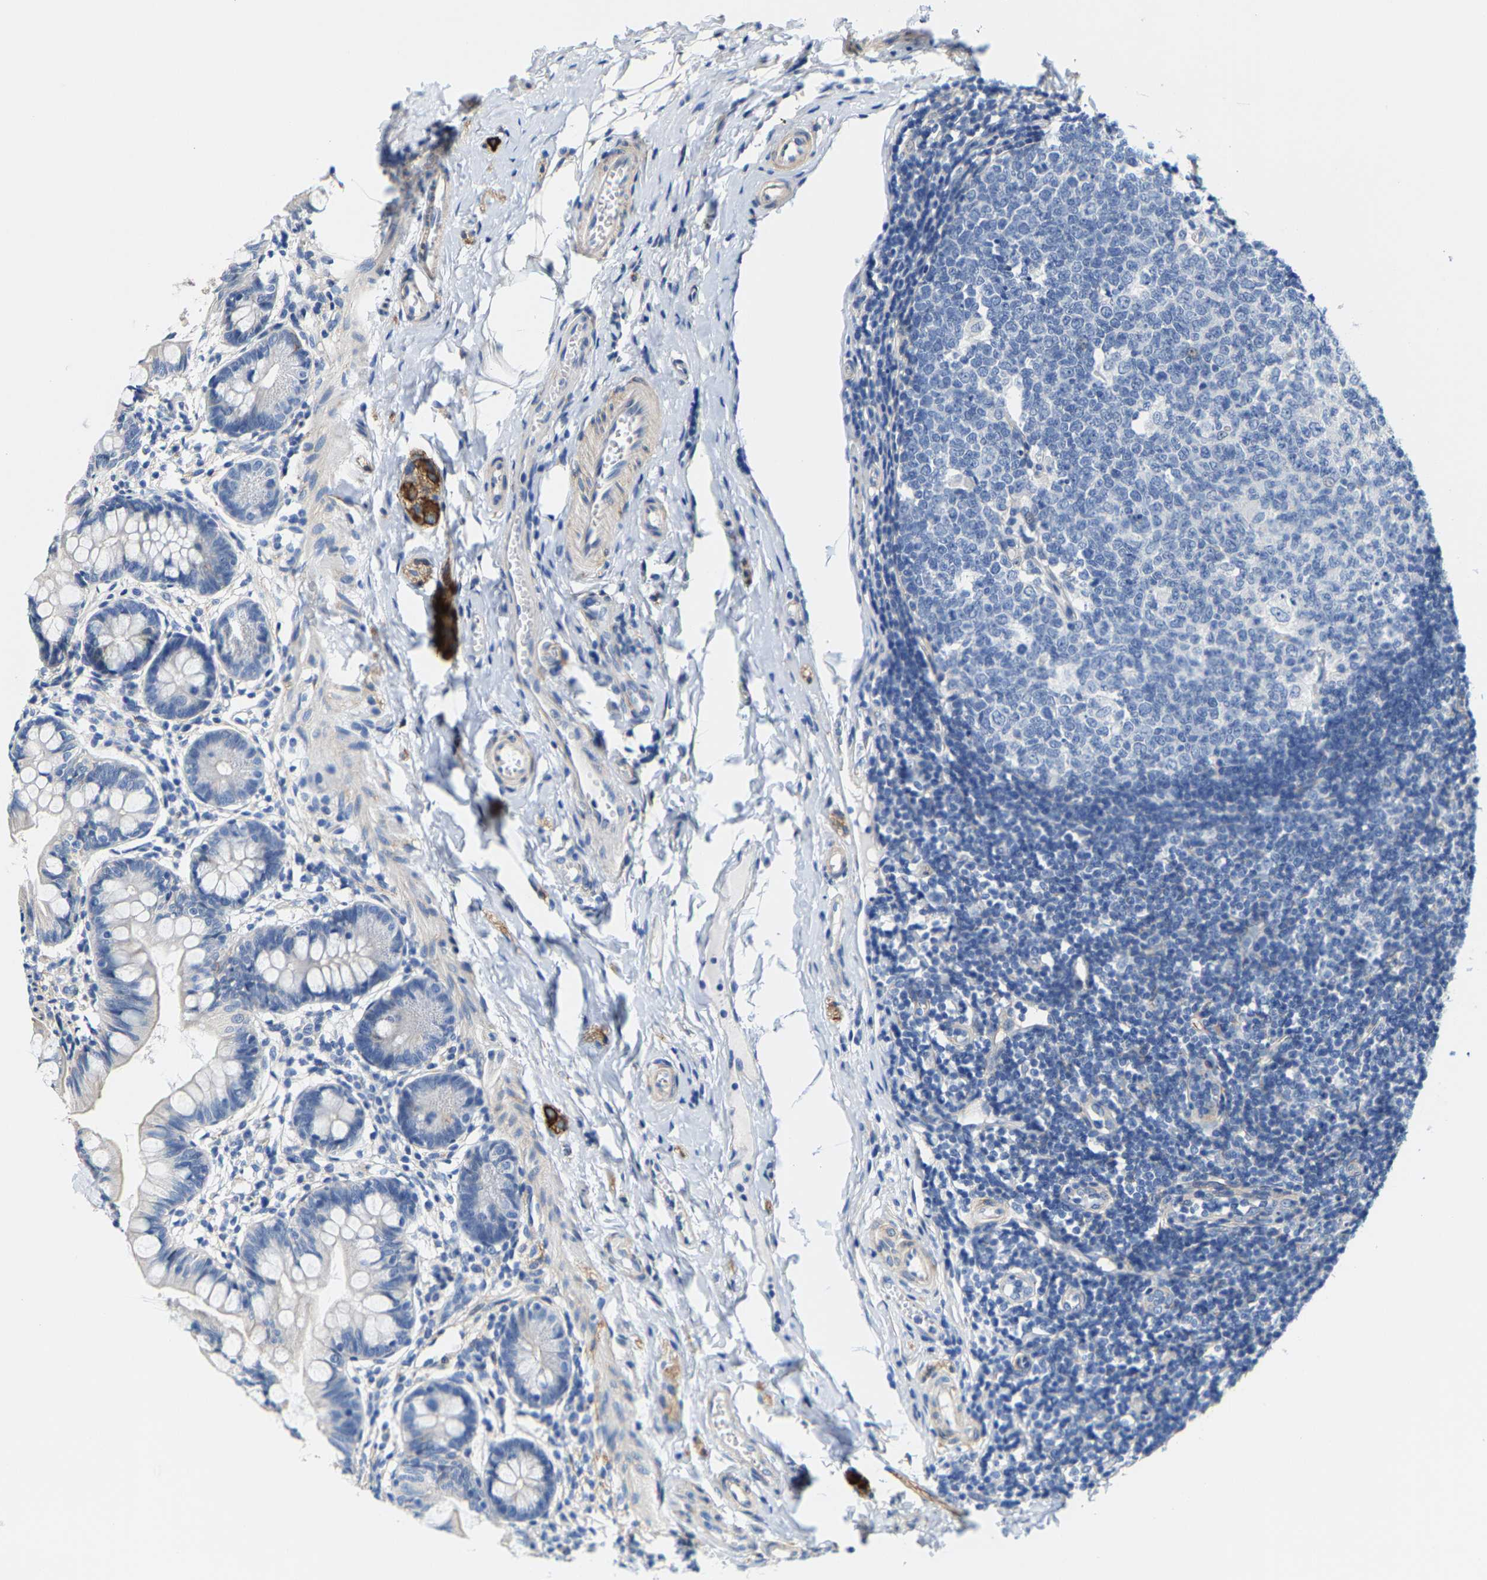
{"staining": {"intensity": "negative", "quantity": "none", "location": "none"}, "tissue": "small intestine", "cell_type": "Glandular cells", "image_type": "normal", "snomed": [{"axis": "morphology", "description": "Normal tissue, NOS"}, {"axis": "topography", "description": "Small intestine"}], "caption": "This histopathology image is of unremarkable small intestine stained with immunohistochemistry (IHC) to label a protein in brown with the nuclei are counter-stained blue. There is no staining in glandular cells.", "gene": "DSCAM", "patient": {"sex": "male", "age": 7}}